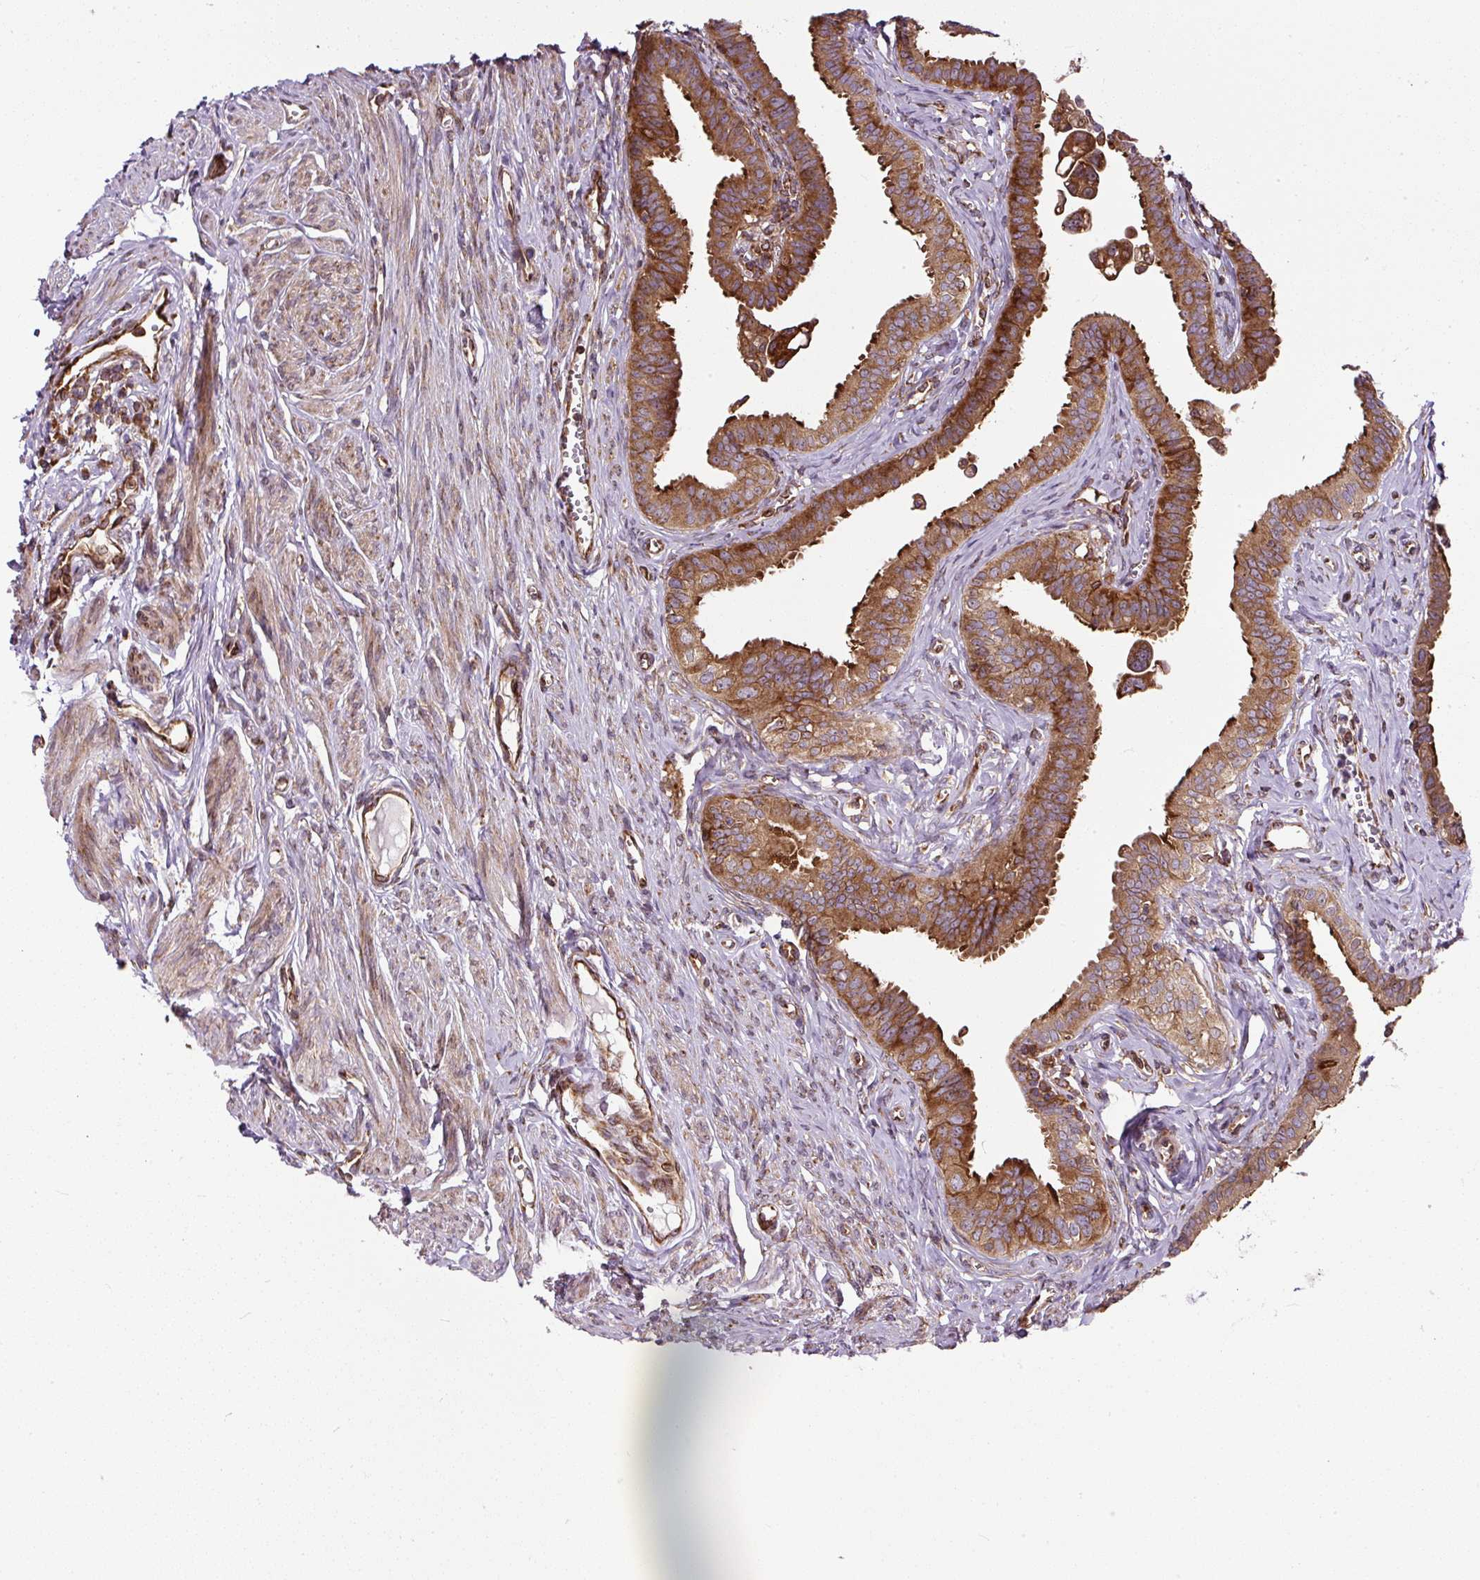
{"staining": {"intensity": "strong", "quantity": ">75%", "location": "cytoplasmic/membranous"}, "tissue": "fallopian tube", "cell_type": "Glandular cells", "image_type": "normal", "snomed": [{"axis": "morphology", "description": "Normal tissue, NOS"}, {"axis": "morphology", "description": "Carcinoma, NOS"}, {"axis": "topography", "description": "Fallopian tube"}, {"axis": "topography", "description": "Ovary"}], "caption": "A brown stain highlights strong cytoplasmic/membranous staining of a protein in glandular cells of unremarkable human fallopian tube.", "gene": "KDM4E", "patient": {"sex": "female", "age": 59}}